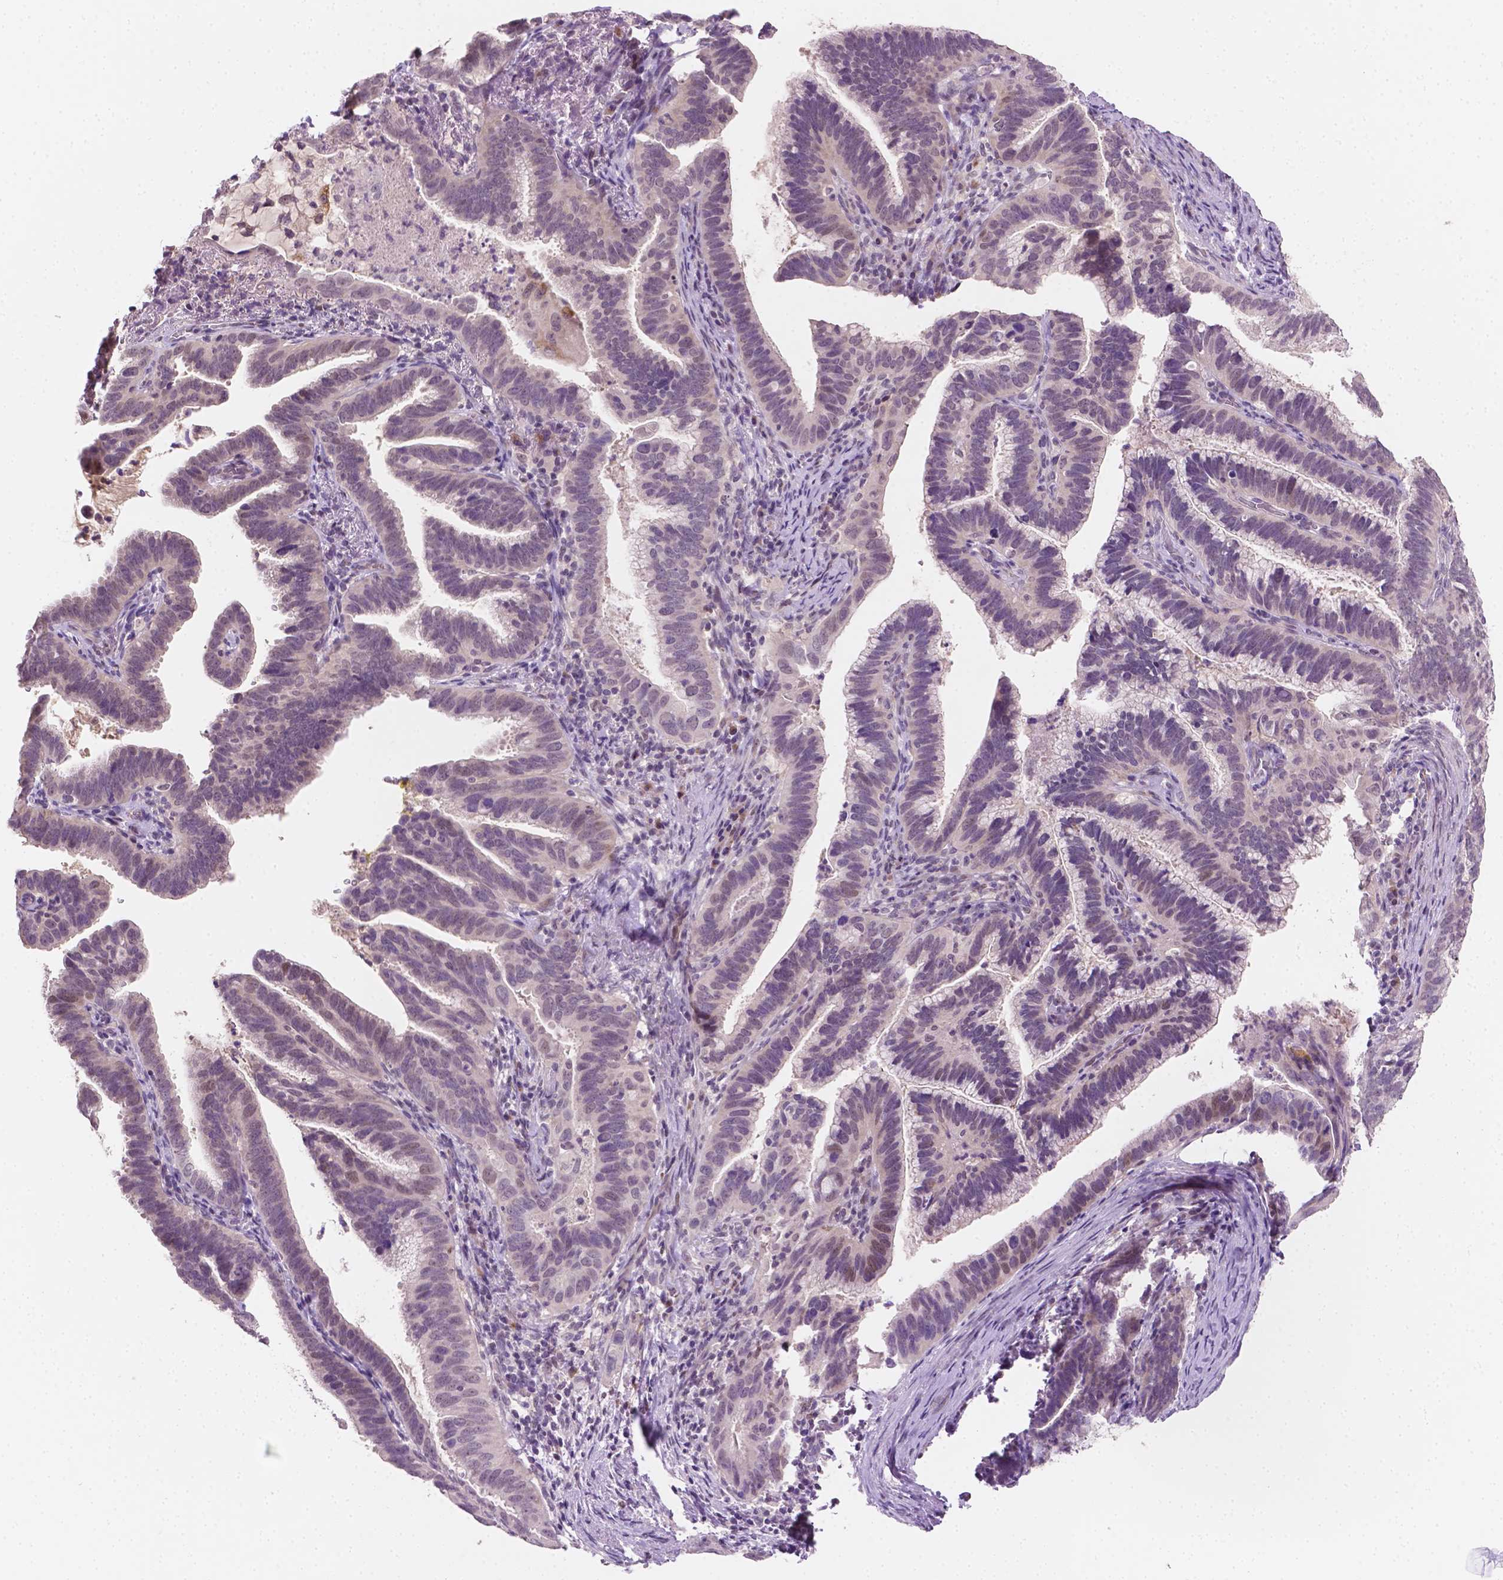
{"staining": {"intensity": "negative", "quantity": "none", "location": "none"}, "tissue": "cervical cancer", "cell_type": "Tumor cells", "image_type": "cancer", "snomed": [{"axis": "morphology", "description": "Adenocarcinoma, NOS"}, {"axis": "topography", "description": "Cervix"}], "caption": "The immunohistochemistry (IHC) histopathology image has no significant expression in tumor cells of cervical adenocarcinoma tissue.", "gene": "MROH6", "patient": {"sex": "female", "age": 61}}